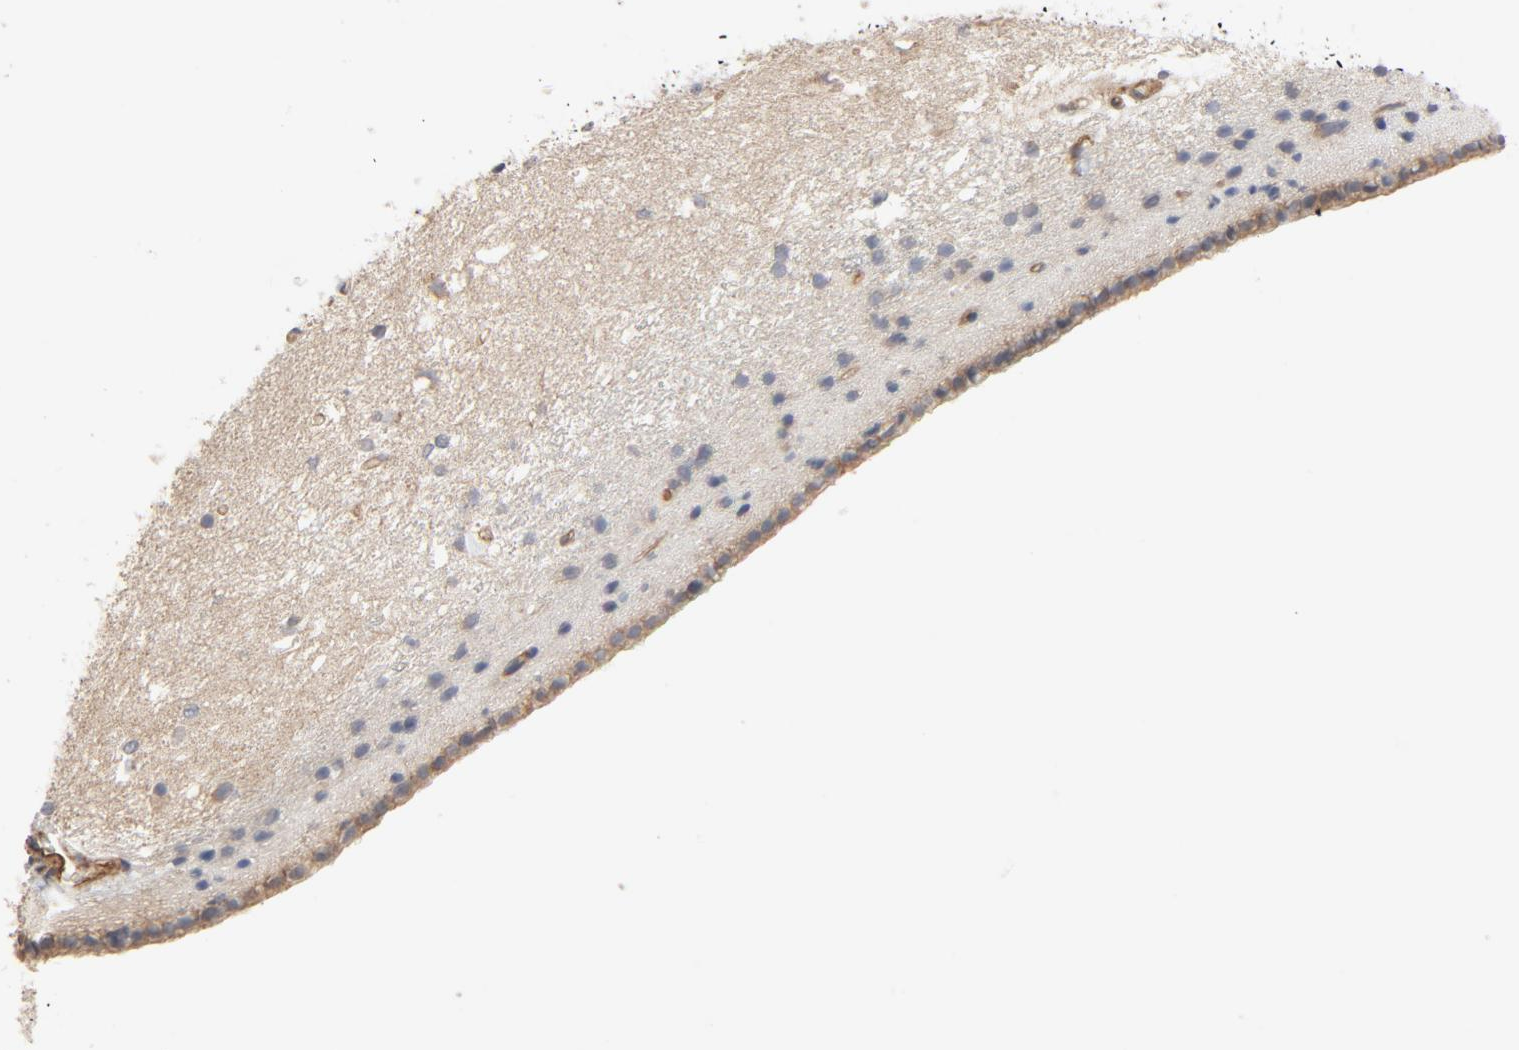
{"staining": {"intensity": "negative", "quantity": "none", "location": "none"}, "tissue": "caudate", "cell_type": "Glial cells", "image_type": "normal", "snomed": [{"axis": "morphology", "description": "Normal tissue, NOS"}, {"axis": "topography", "description": "Lateral ventricle wall"}], "caption": "High magnification brightfield microscopy of unremarkable caudate stained with DAB (brown) and counterstained with hematoxylin (blue): glial cells show no significant staining.", "gene": "TRIOBP", "patient": {"sex": "female", "age": 19}}